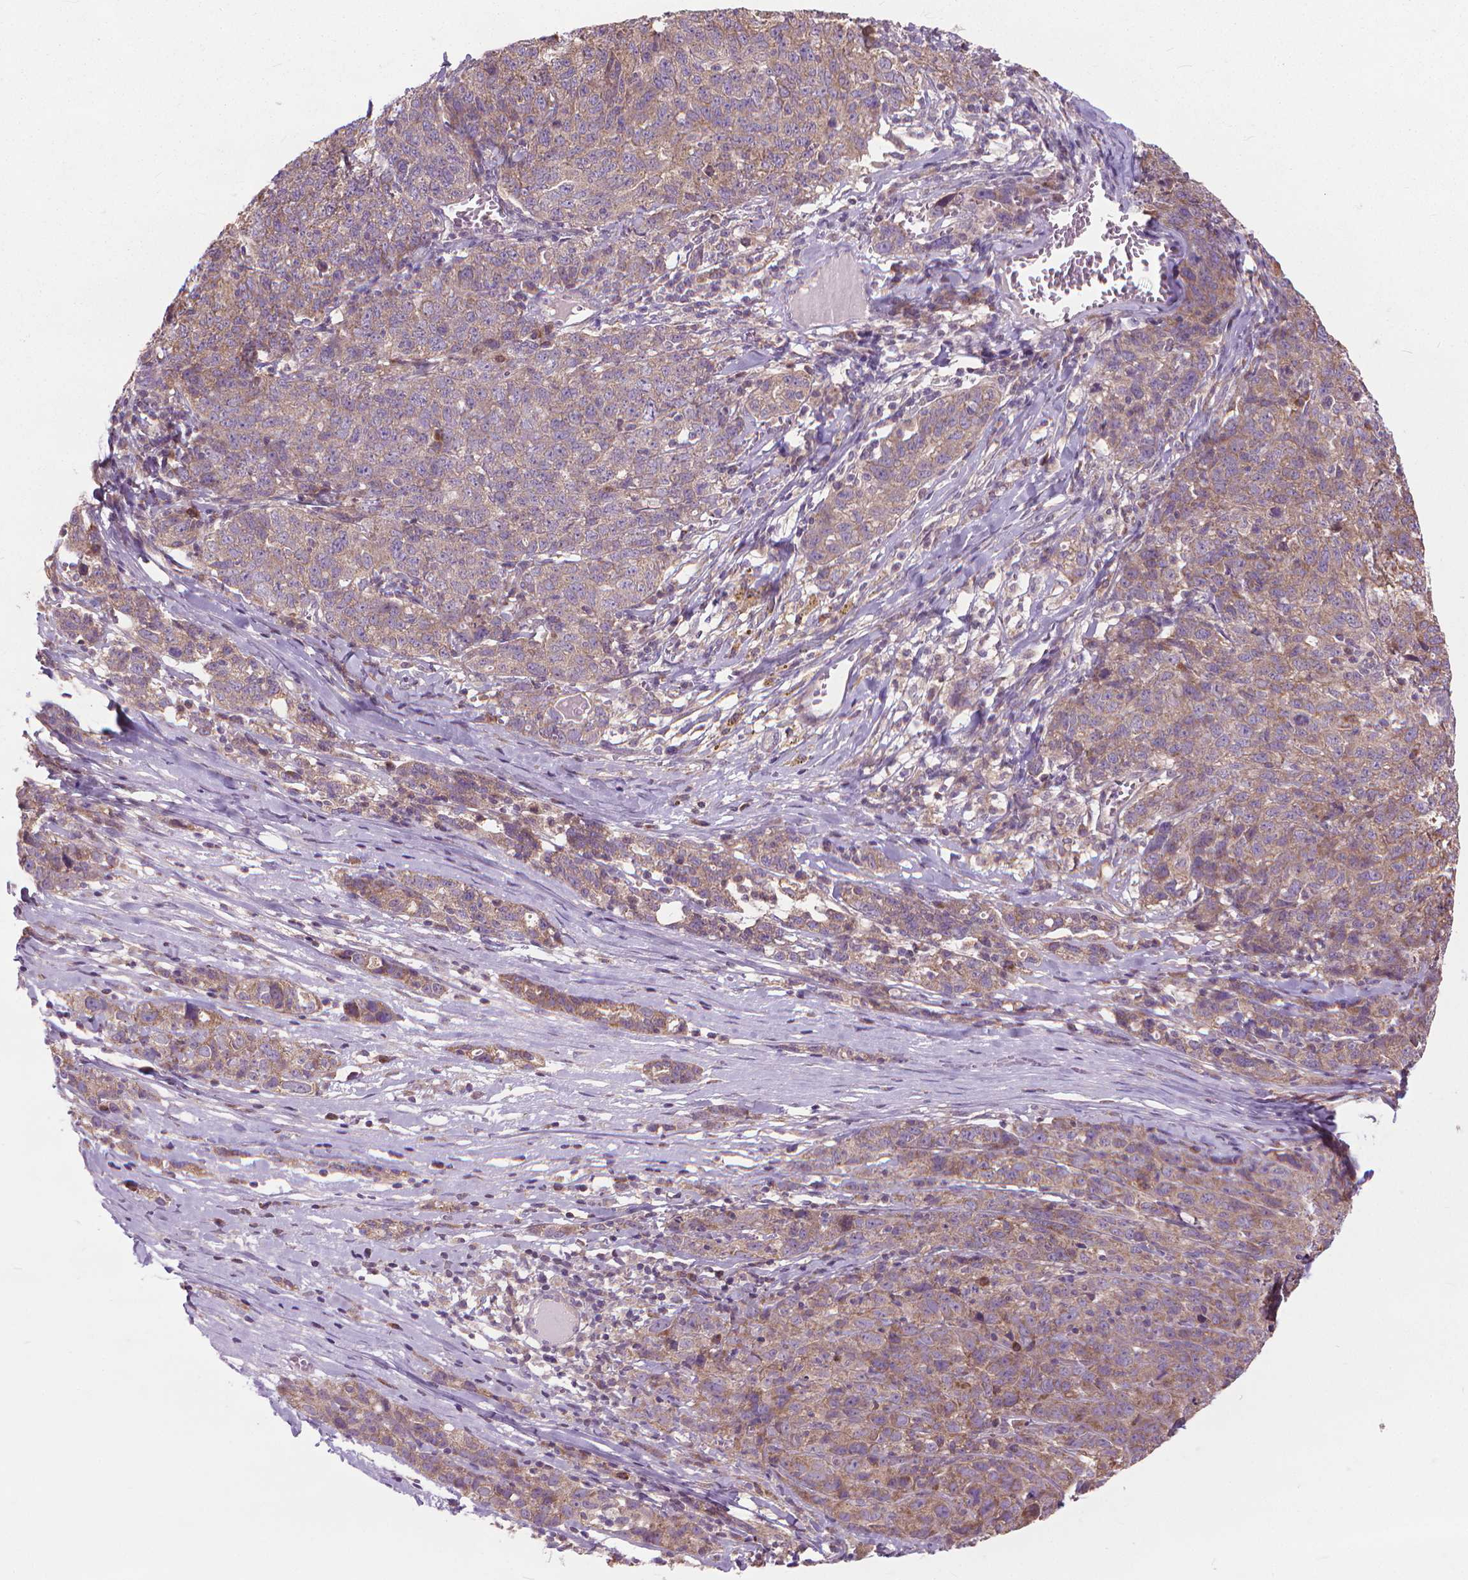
{"staining": {"intensity": "weak", "quantity": "25%-75%", "location": "cytoplasmic/membranous"}, "tissue": "ovarian cancer", "cell_type": "Tumor cells", "image_type": "cancer", "snomed": [{"axis": "morphology", "description": "Cystadenocarcinoma, serous, NOS"}, {"axis": "topography", "description": "Ovary"}], "caption": "This is a histology image of immunohistochemistry staining of ovarian cancer (serous cystadenocarcinoma), which shows weak staining in the cytoplasmic/membranous of tumor cells.", "gene": "NUDT1", "patient": {"sex": "female", "age": 71}}